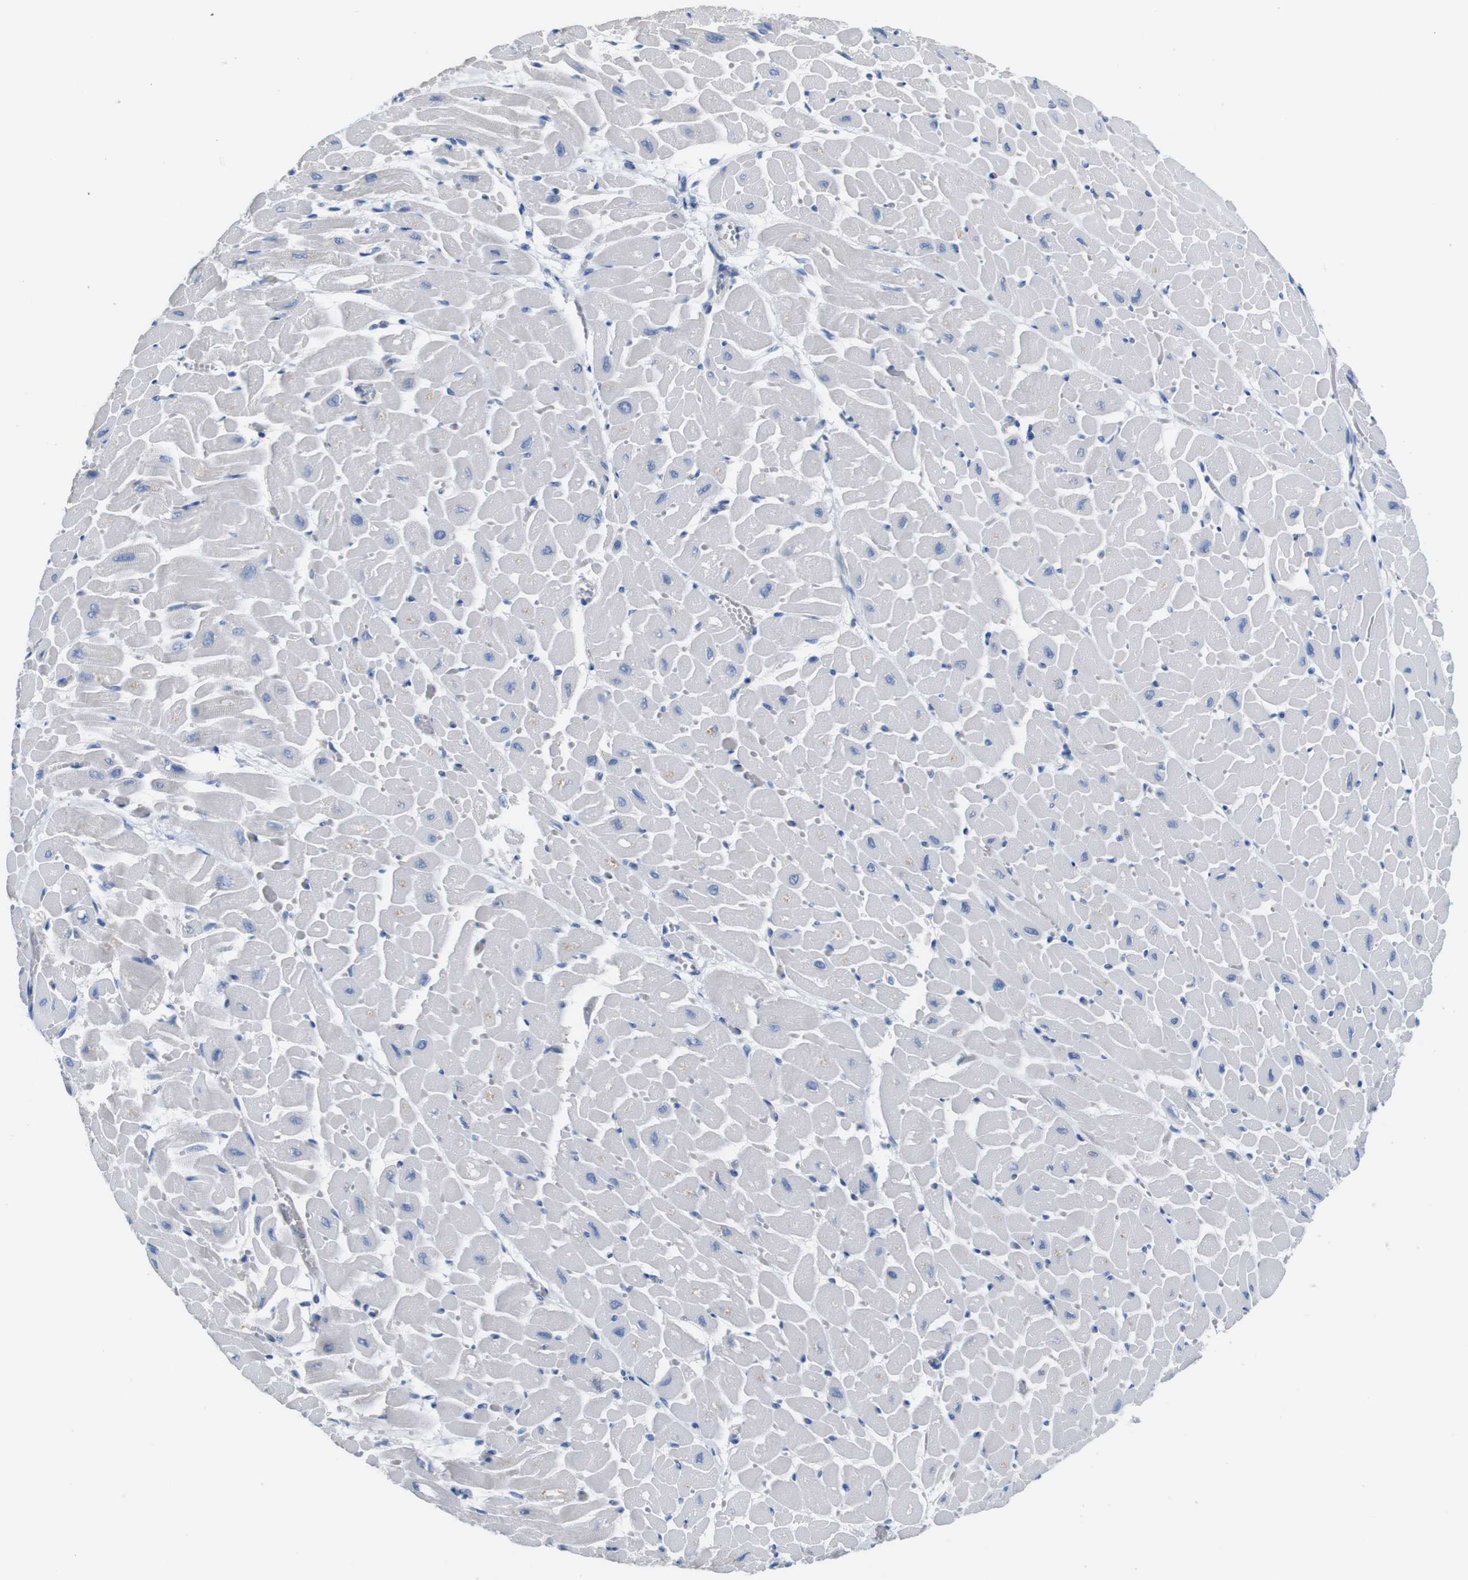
{"staining": {"intensity": "moderate", "quantity": "<25%", "location": "cytoplasmic/membranous"}, "tissue": "heart muscle", "cell_type": "Cardiomyocytes", "image_type": "normal", "snomed": [{"axis": "morphology", "description": "Normal tissue, NOS"}, {"axis": "topography", "description": "Heart"}], "caption": "The immunohistochemical stain labels moderate cytoplasmic/membranous positivity in cardiomyocytes of unremarkable heart muscle. (IHC, brightfield microscopy, high magnification).", "gene": "IGSF8", "patient": {"sex": "male", "age": 45}}